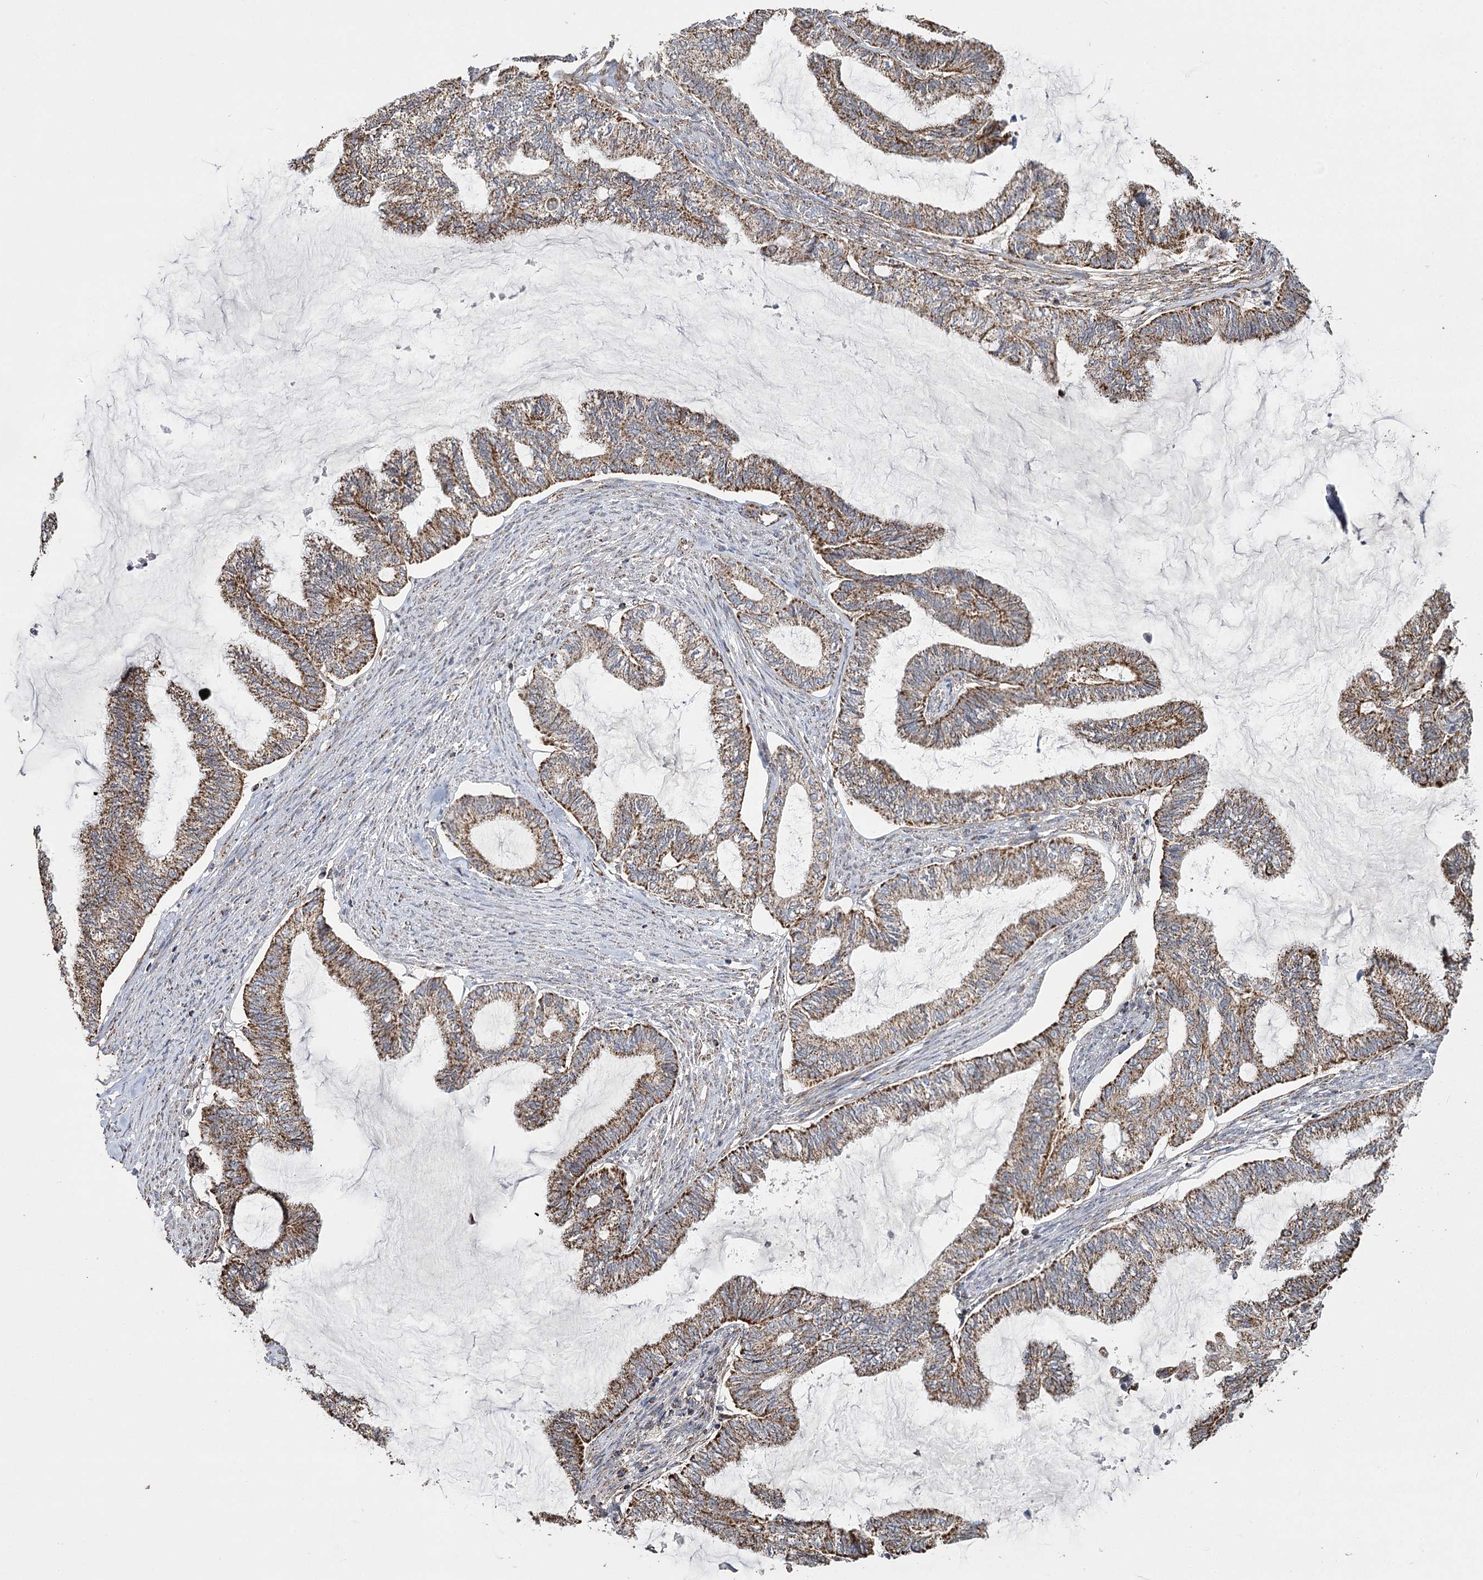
{"staining": {"intensity": "moderate", "quantity": ">75%", "location": "cytoplasmic/membranous"}, "tissue": "endometrial cancer", "cell_type": "Tumor cells", "image_type": "cancer", "snomed": [{"axis": "morphology", "description": "Adenocarcinoma, NOS"}, {"axis": "topography", "description": "Endometrium"}], "caption": "About >75% of tumor cells in endometrial cancer exhibit moderate cytoplasmic/membranous protein positivity as visualized by brown immunohistochemical staining.", "gene": "RANBP3L", "patient": {"sex": "female", "age": 86}}